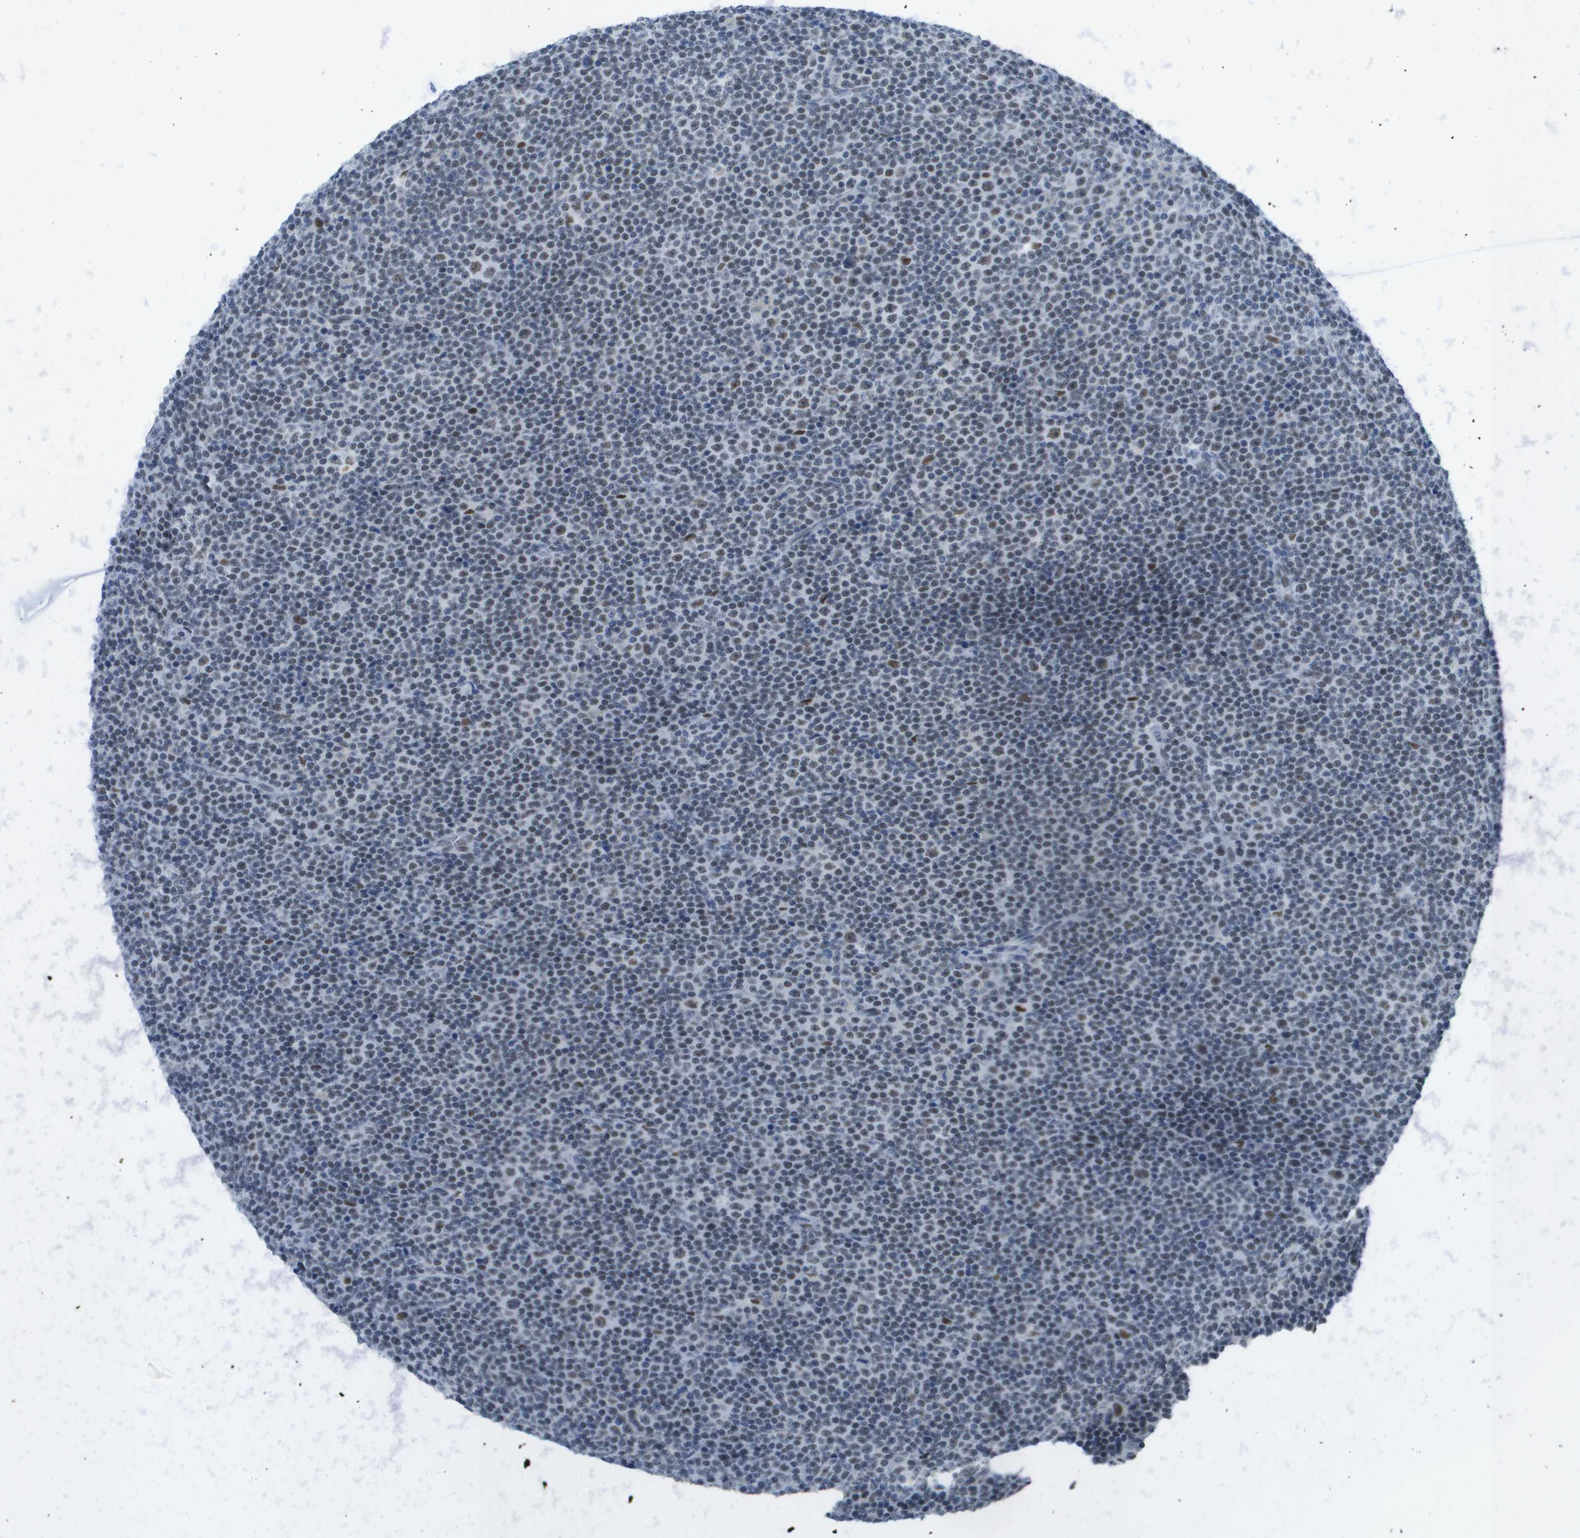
{"staining": {"intensity": "weak", "quantity": "<25%", "location": "nuclear"}, "tissue": "lymphoma", "cell_type": "Tumor cells", "image_type": "cancer", "snomed": [{"axis": "morphology", "description": "Malignant lymphoma, non-Hodgkin's type, Low grade"}, {"axis": "topography", "description": "Lymph node"}], "caption": "Micrograph shows no protein positivity in tumor cells of lymphoma tissue. The staining was performed using DAB (3,3'-diaminobenzidine) to visualize the protein expression in brown, while the nuclei were stained in blue with hematoxylin (Magnification: 20x).", "gene": "TP53RK", "patient": {"sex": "female", "age": 67}}